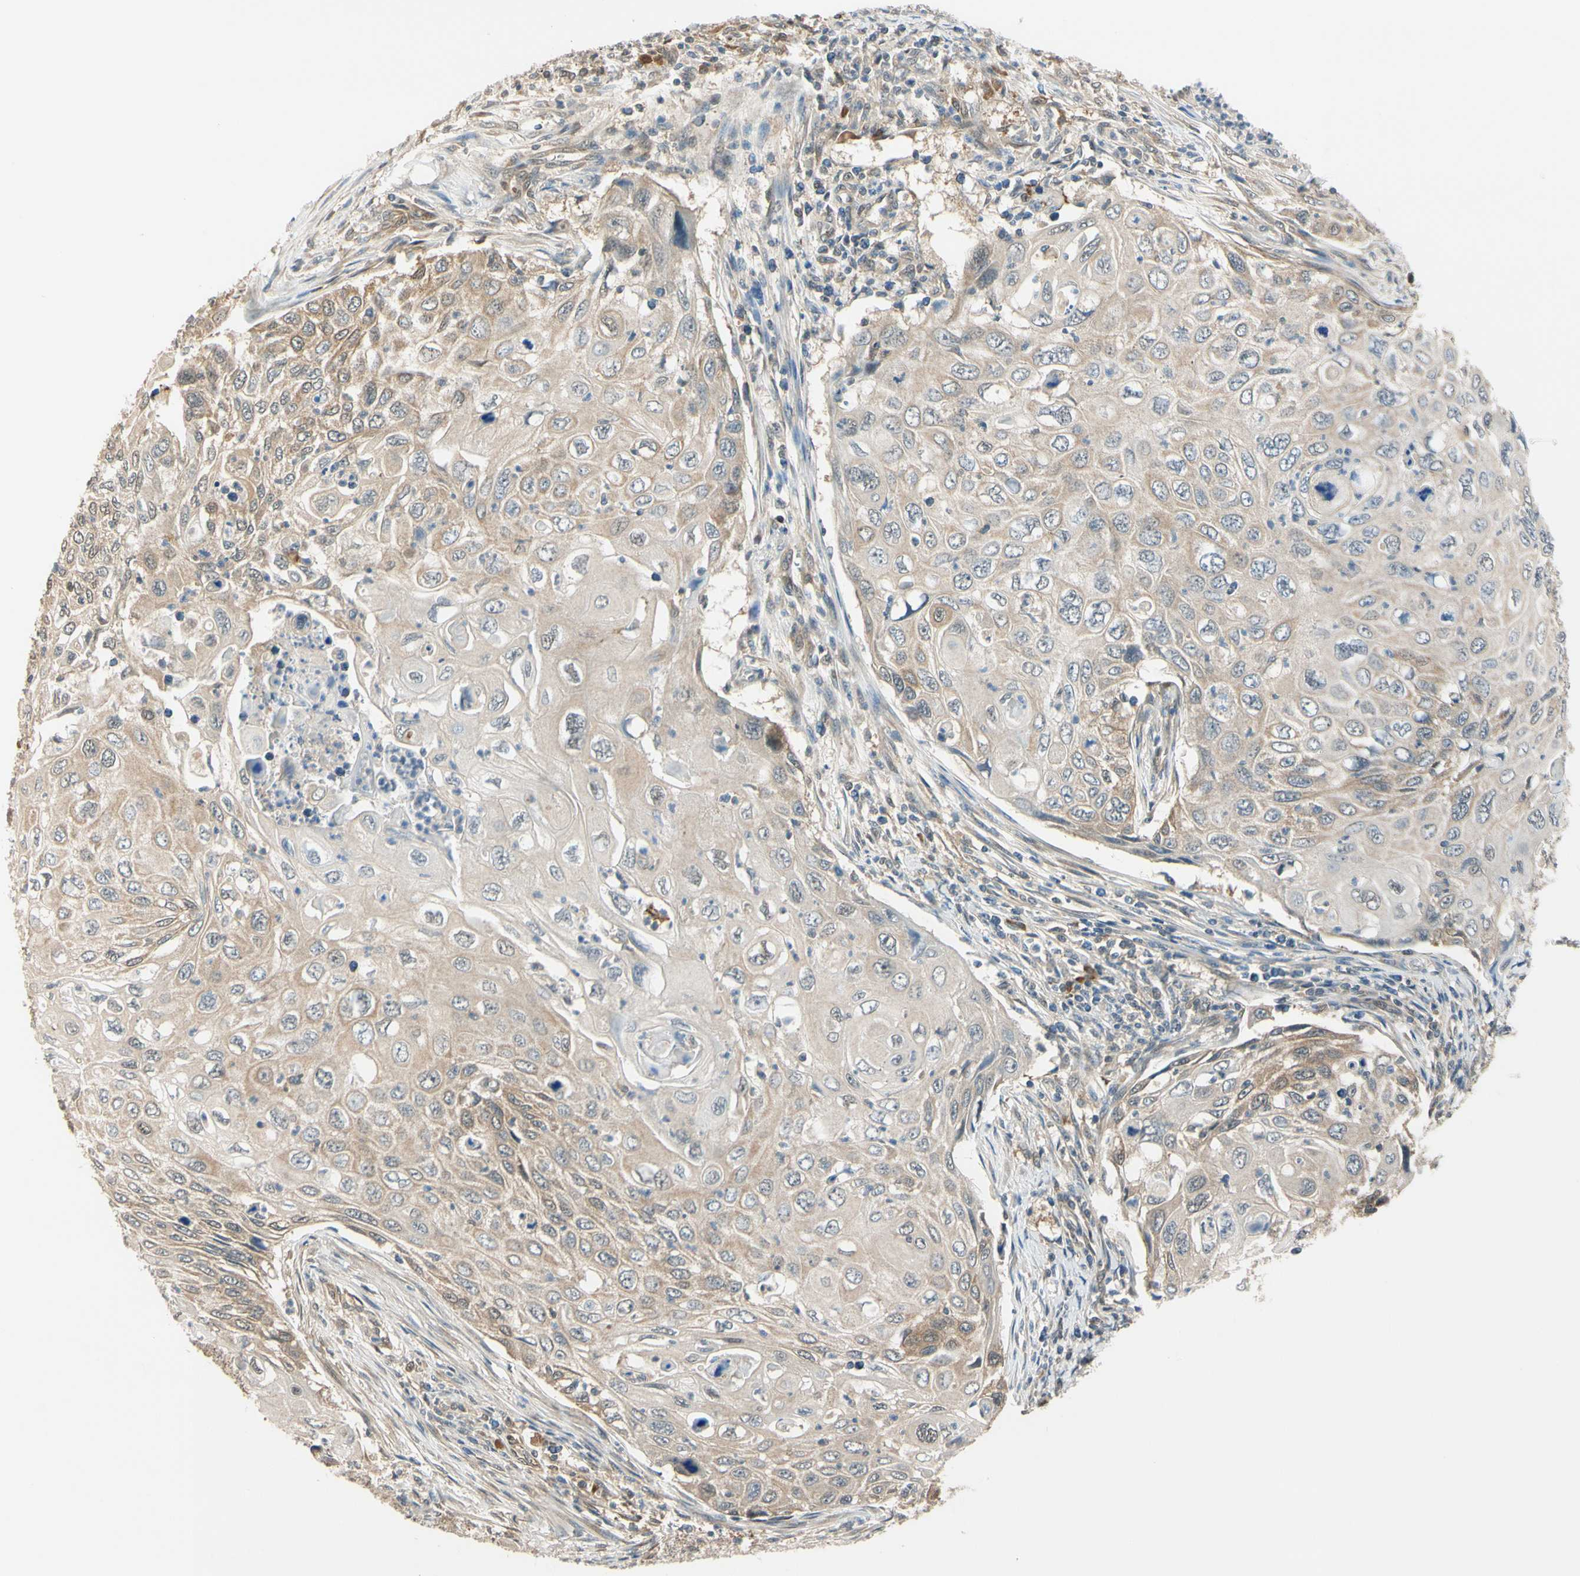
{"staining": {"intensity": "weak", "quantity": ">75%", "location": "cytoplasmic/membranous"}, "tissue": "cervical cancer", "cell_type": "Tumor cells", "image_type": "cancer", "snomed": [{"axis": "morphology", "description": "Squamous cell carcinoma, NOS"}, {"axis": "topography", "description": "Cervix"}], "caption": "Weak cytoplasmic/membranous protein expression is seen in about >75% of tumor cells in cervical cancer (squamous cell carcinoma).", "gene": "RASGRF1", "patient": {"sex": "female", "age": 70}}